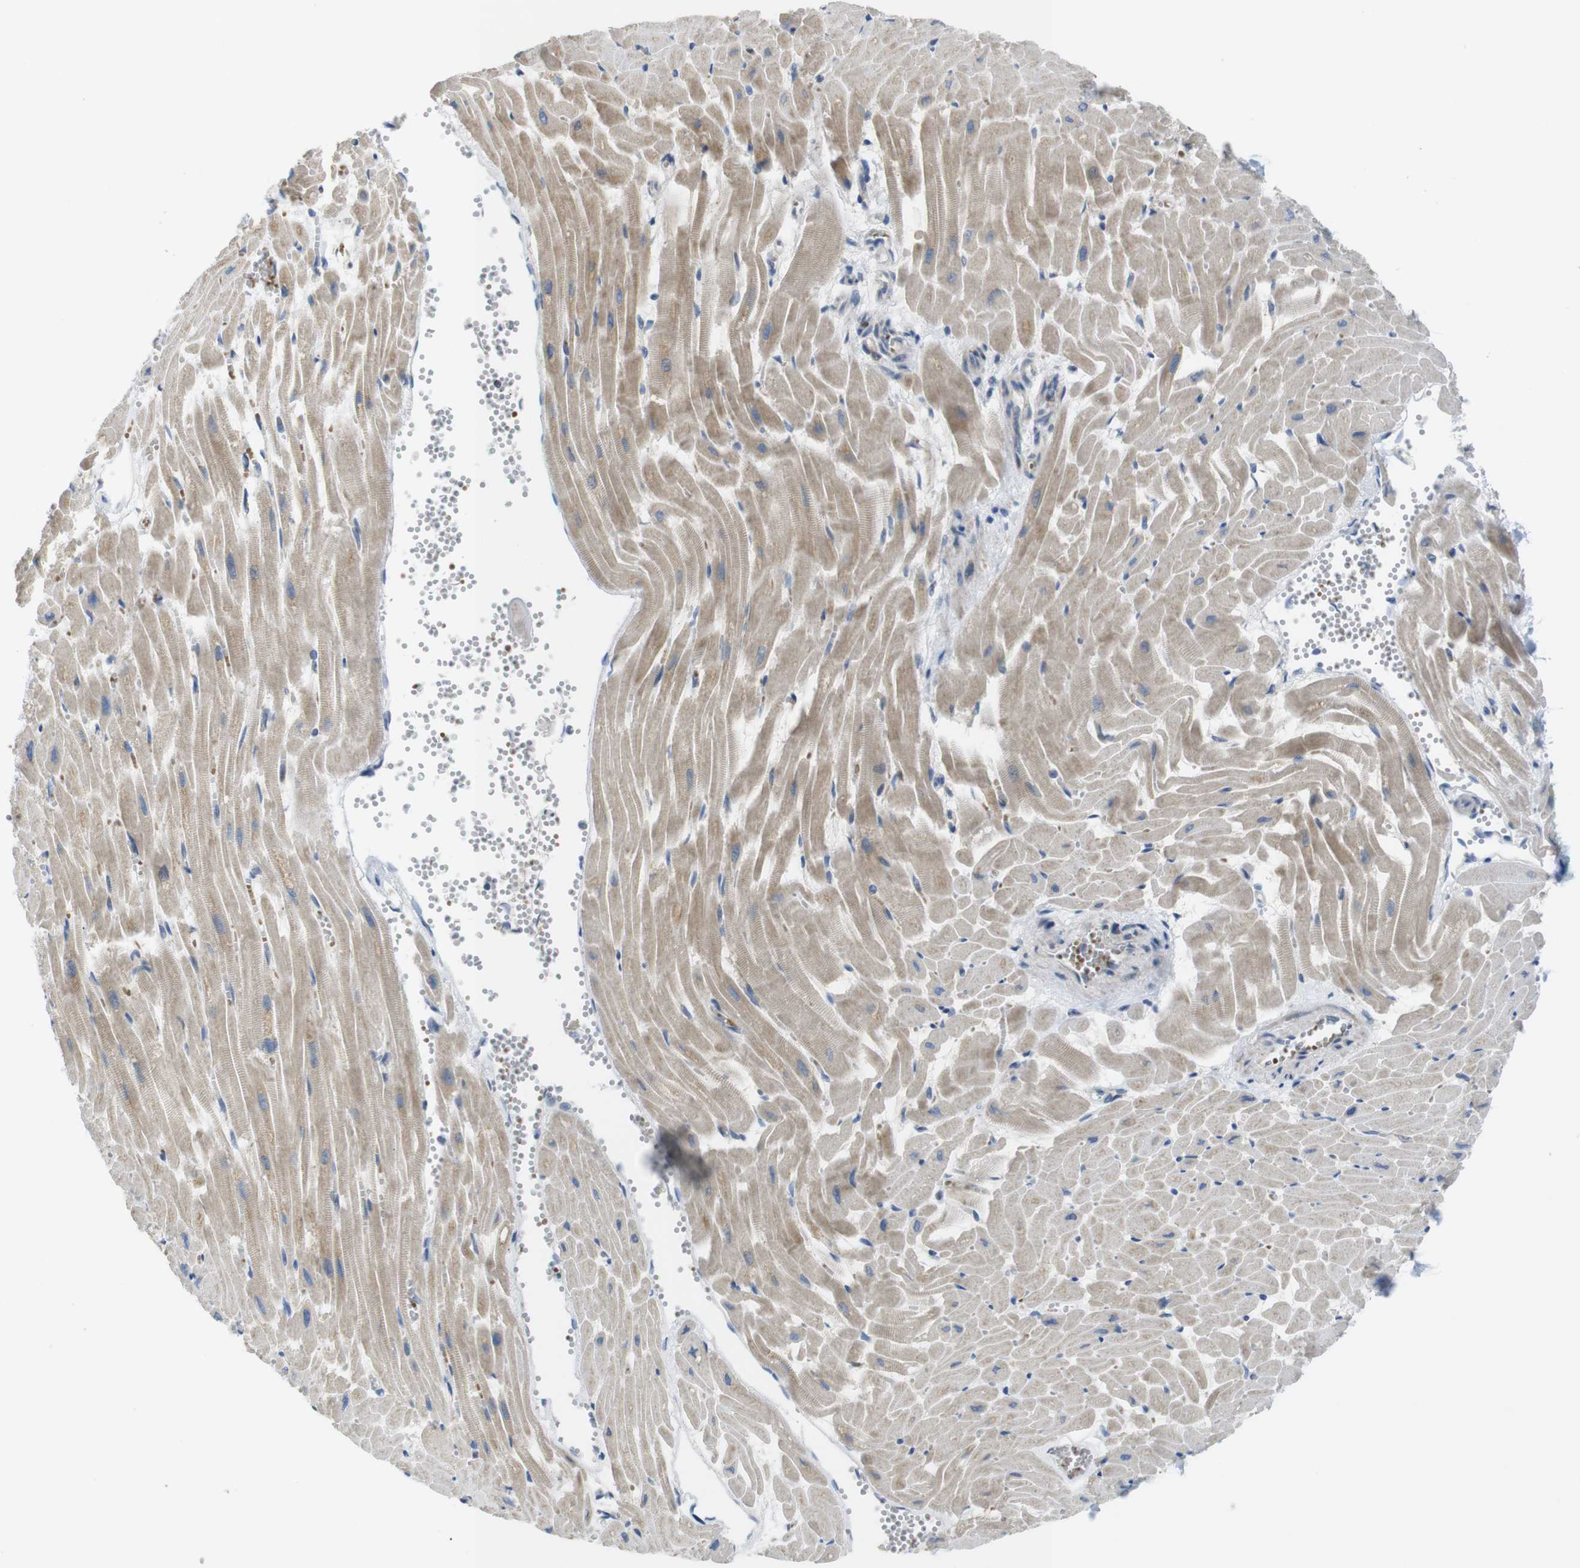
{"staining": {"intensity": "weak", "quantity": ">75%", "location": "cytoplasmic/membranous"}, "tissue": "heart muscle", "cell_type": "Cardiomyocytes", "image_type": "normal", "snomed": [{"axis": "morphology", "description": "Normal tissue, NOS"}, {"axis": "topography", "description": "Heart"}], "caption": "Heart muscle stained with IHC reveals weak cytoplasmic/membranous positivity in approximately >75% of cardiomyocytes.", "gene": "MARCHF1", "patient": {"sex": "female", "age": 19}}